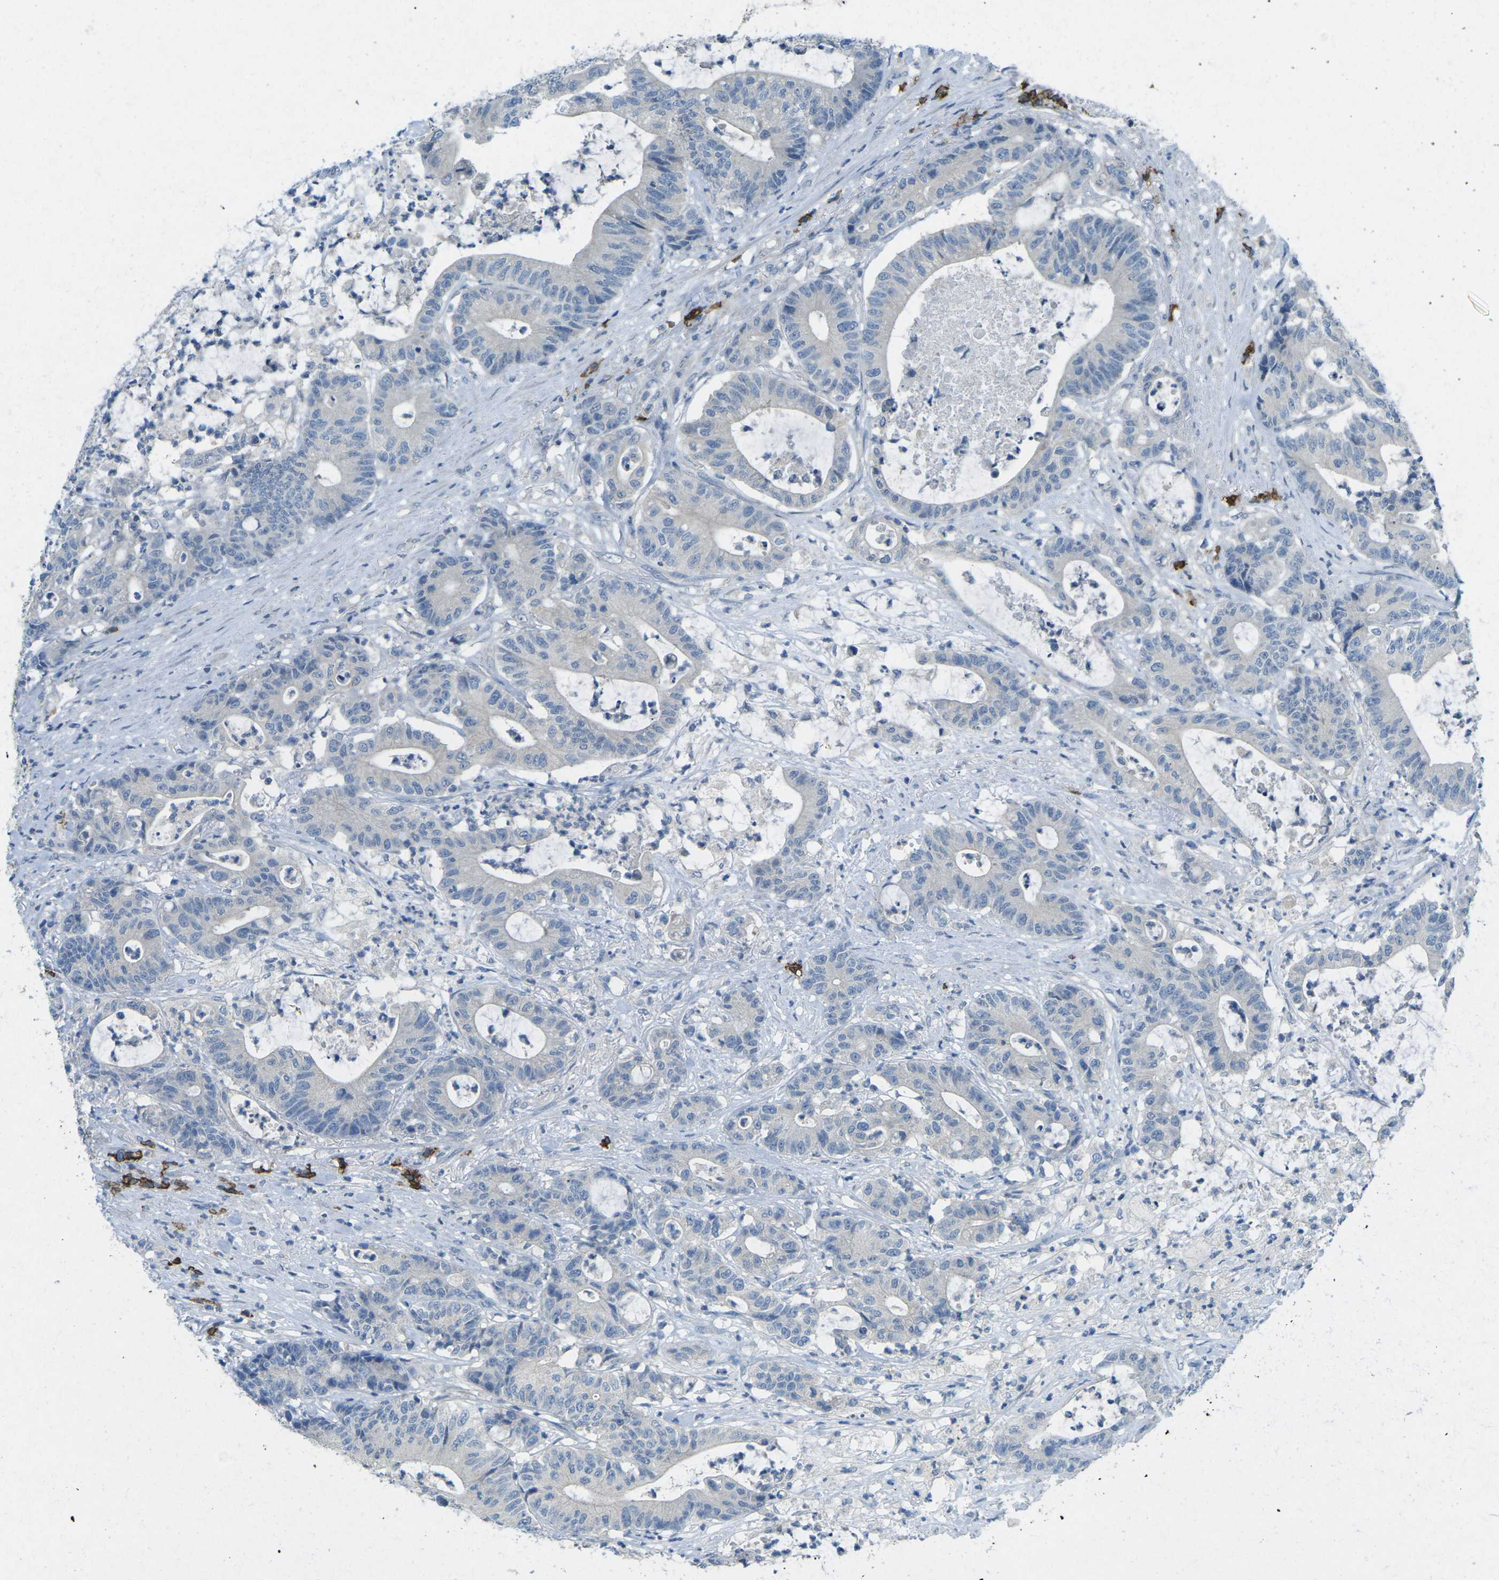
{"staining": {"intensity": "negative", "quantity": "none", "location": "none"}, "tissue": "colorectal cancer", "cell_type": "Tumor cells", "image_type": "cancer", "snomed": [{"axis": "morphology", "description": "Adenocarcinoma, NOS"}, {"axis": "topography", "description": "Colon"}], "caption": "DAB (3,3'-diaminobenzidine) immunohistochemical staining of human adenocarcinoma (colorectal) exhibits no significant expression in tumor cells. (DAB (3,3'-diaminobenzidine) immunohistochemistry (IHC), high magnification).", "gene": "CD19", "patient": {"sex": "female", "age": 84}}